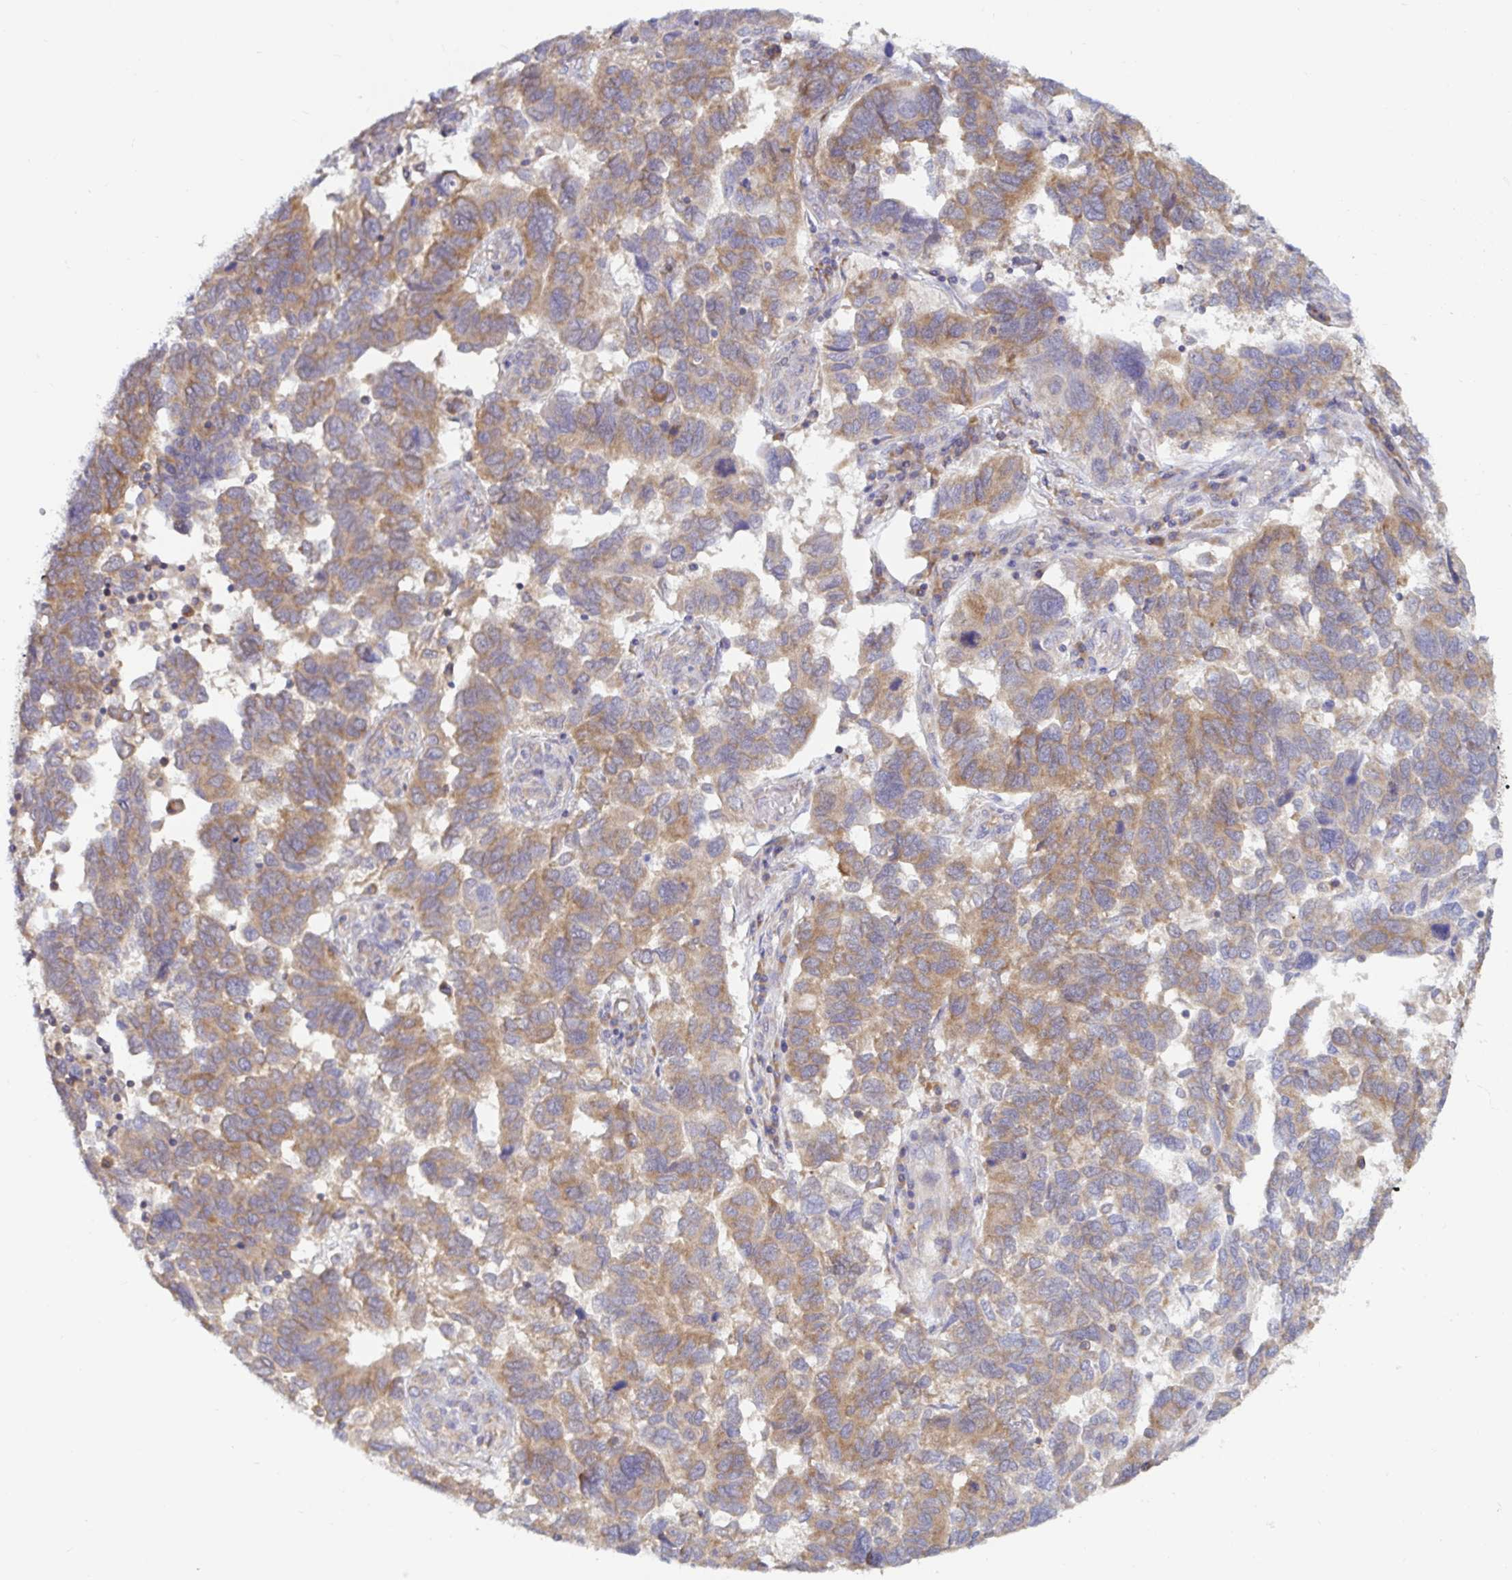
{"staining": {"intensity": "weak", "quantity": ">75%", "location": "cytoplasmic/membranous"}, "tissue": "ovarian cancer", "cell_type": "Tumor cells", "image_type": "cancer", "snomed": [{"axis": "morphology", "description": "Cystadenocarcinoma, serous, NOS"}, {"axis": "topography", "description": "Ovary"}], "caption": "Protein staining displays weak cytoplasmic/membranous staining in approximately >75% of tumor cells in ovarian cancer (serous cystadenocarcinoma). (DAB (3,3'-diaminobenzidine) IHC with brightfield microscopy, high magnification).", "gene": "LARP1", "patient": {"sex": "female", "age": 64}}